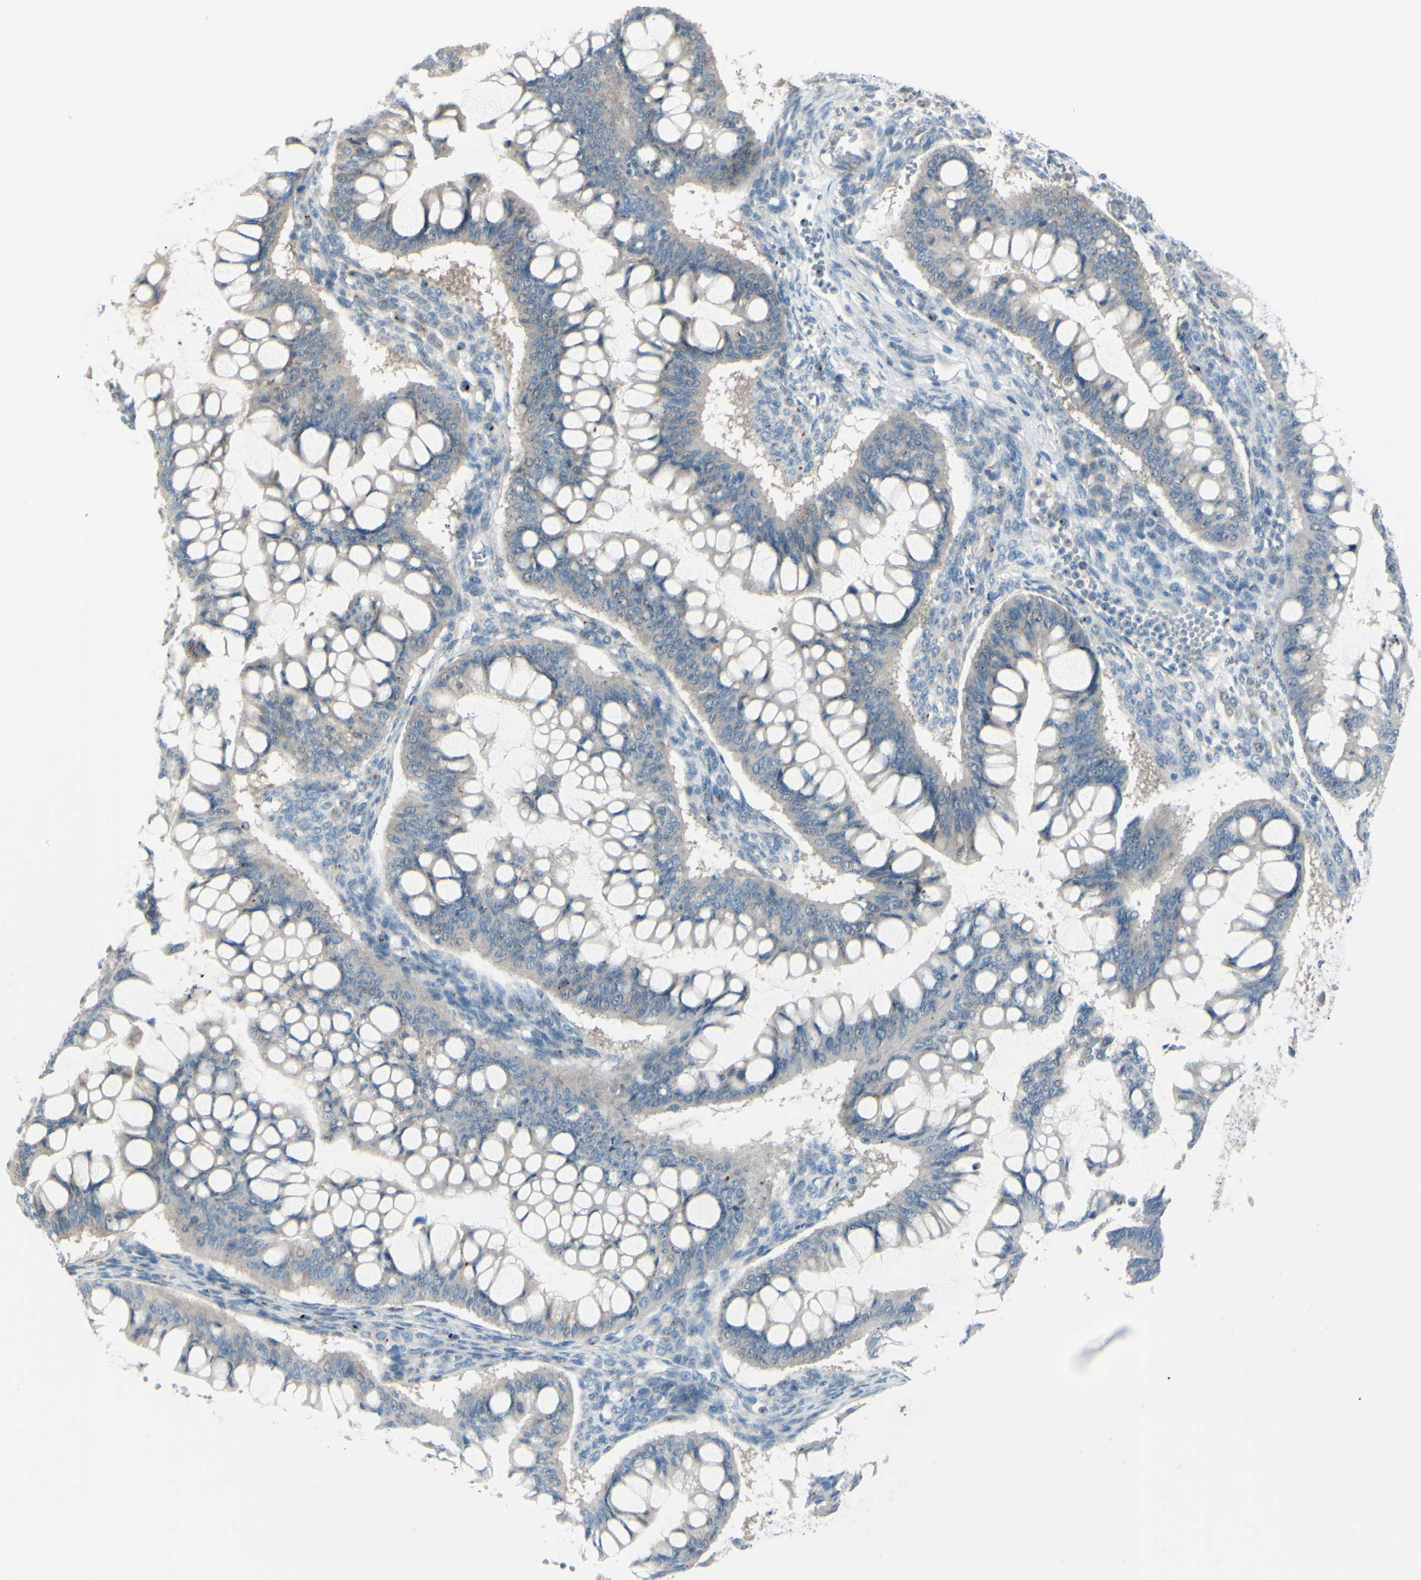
{"staining": {"intensity": "negative", "quantity": "none", "location": "none"}, "tissue": "ovarian cancer", "cell_type": "Tumor cells", "image_type": "cancer", "snomed": [{"axis": "morphology", "description": "Cystadenocarcinoma, mucinous, NOS"}, {"axis": "topography", "description": "Ovary"}], "caption": "High power microscopy image of an IHC photomicrograph of mucinous cystadenocarcinoma (ovarian), revealing no significant staining in tumor cells.", "gene": "B4GALT1", "patient": {"sex": "female", "age": 73}}